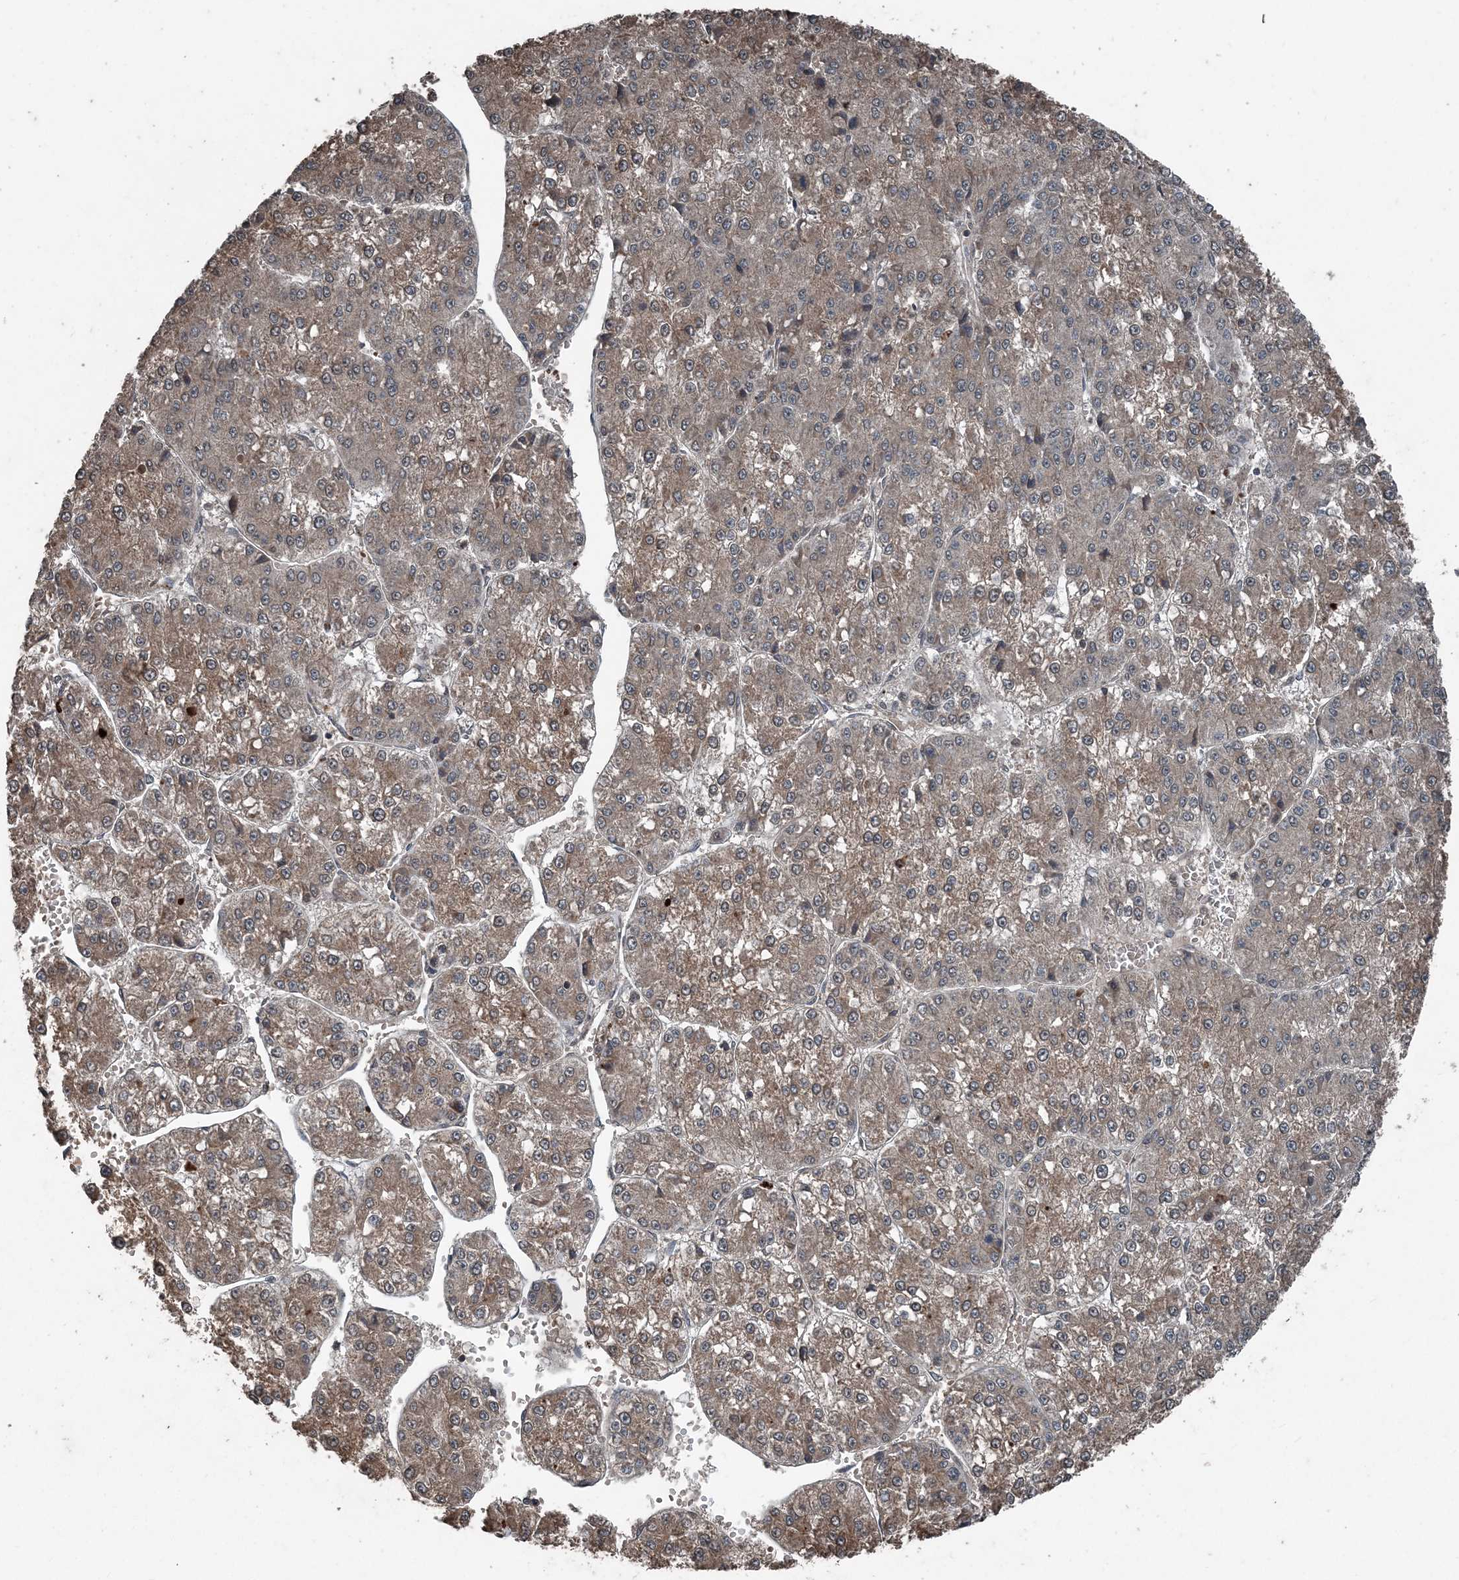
{"staining": {"intensity": "weak", "quantity": "25%-75%", "location": "cytoplasmic/membranous"}, "tissue": "liver cancer", "cell_type": "Tumor cells", "image_type": "cancer", "snomed": [{"axis": "morphology", "description": "Carcinoma, Hepatocellular, NOS"}, {"axis": "topography", "description": "Liver"}], "caption": "Immunohistochemistry (DAB) staining of liver cancer (hepatocellular carcinoma) exhibits weak cytoplasmic/membranous protein expression in approximately 25%-75% of tumor cells.", "gene": "CFL1", "patient": {"sex": "female", "age": 73}}